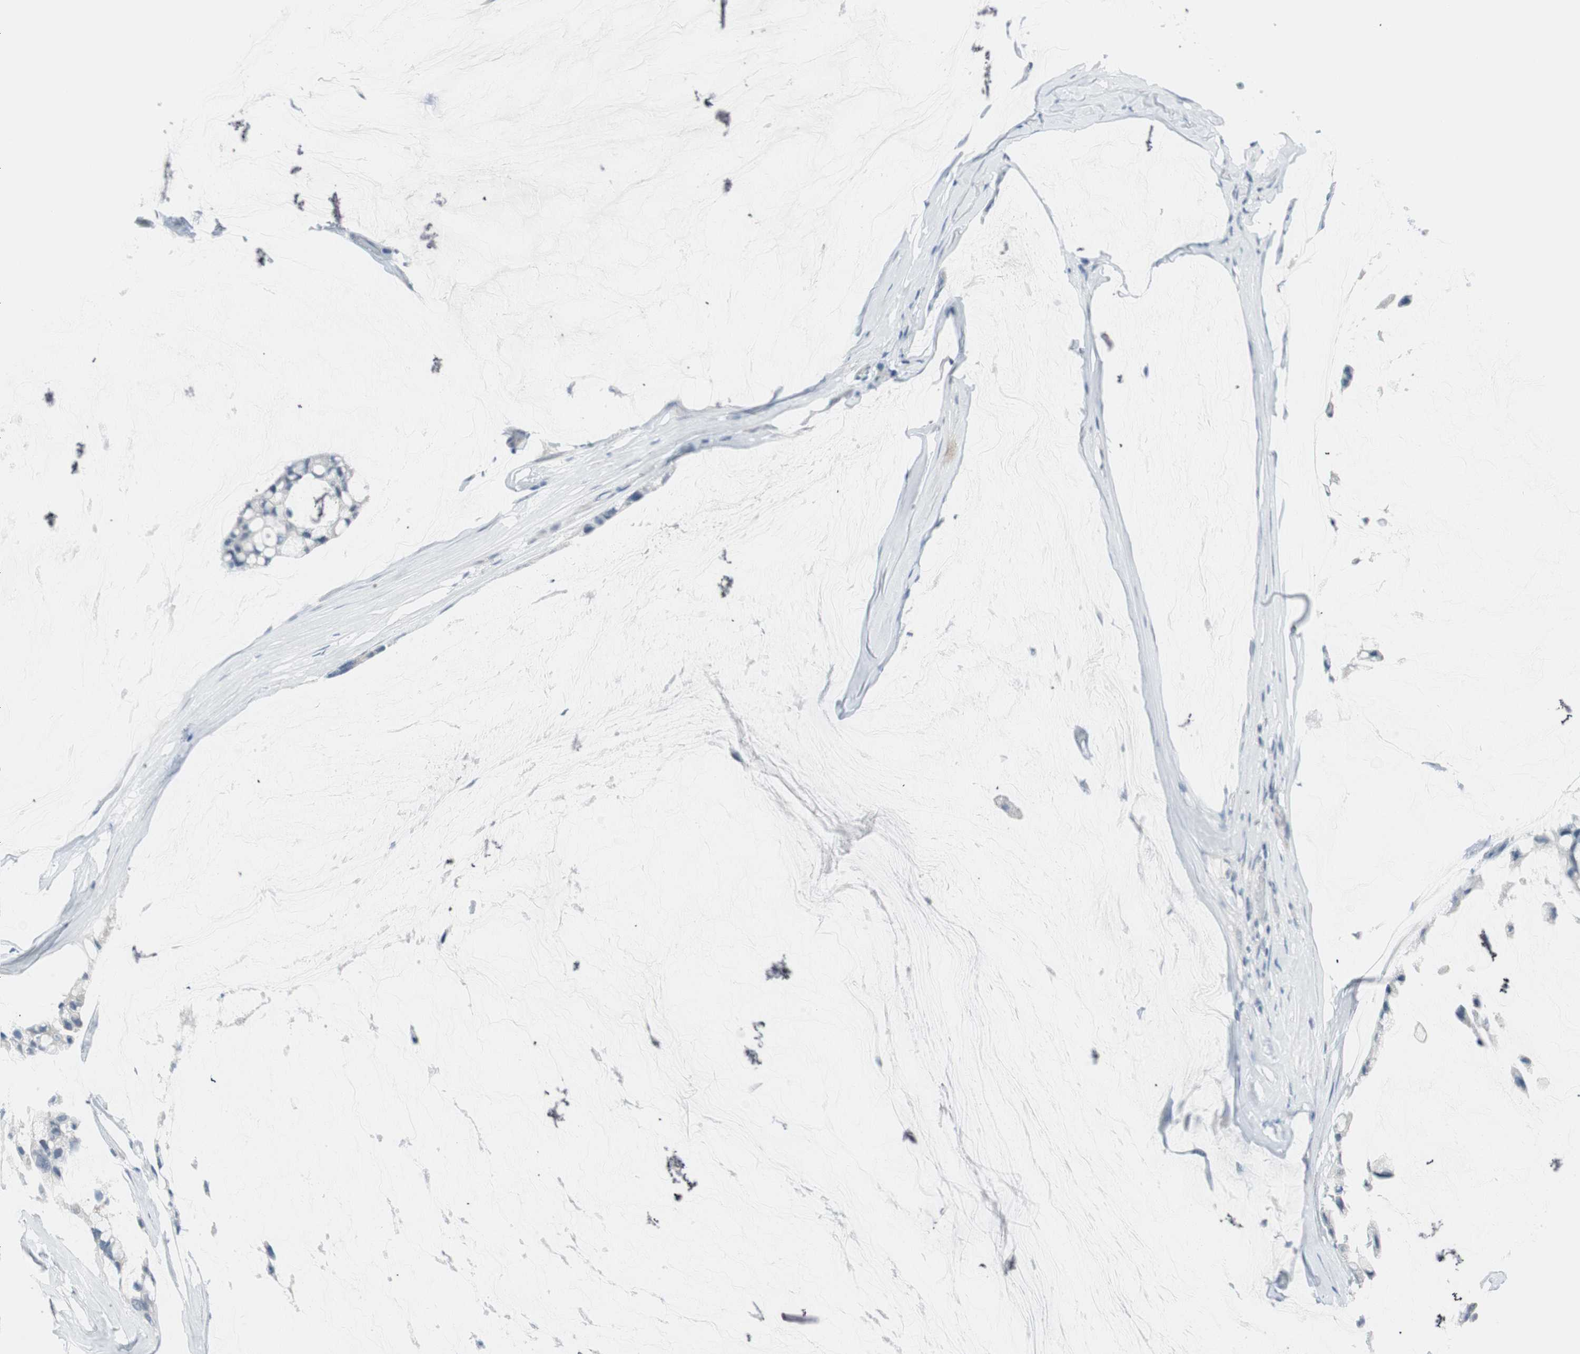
{"staining": {"intensity": "negative", "quantity": "none", "location": "none"}, "tissue": "ovarian cancer", "cell_type": "Tumor cells", "image_type": "cancer", "snomed": [{"axis": "morphology", "description": "Cystadenocarcinoma, mucinous, NOS"}, {"axis": "topography", "description": "Ovary"}], "caption": "The immunohistochemistry micrograph has no significant expression in tumor cells of ovarian cancer (mucinous cystadenocarcinoma) tissue.", "gene": "MLLT10", "patient": {"sex": "female", "age": 39}}